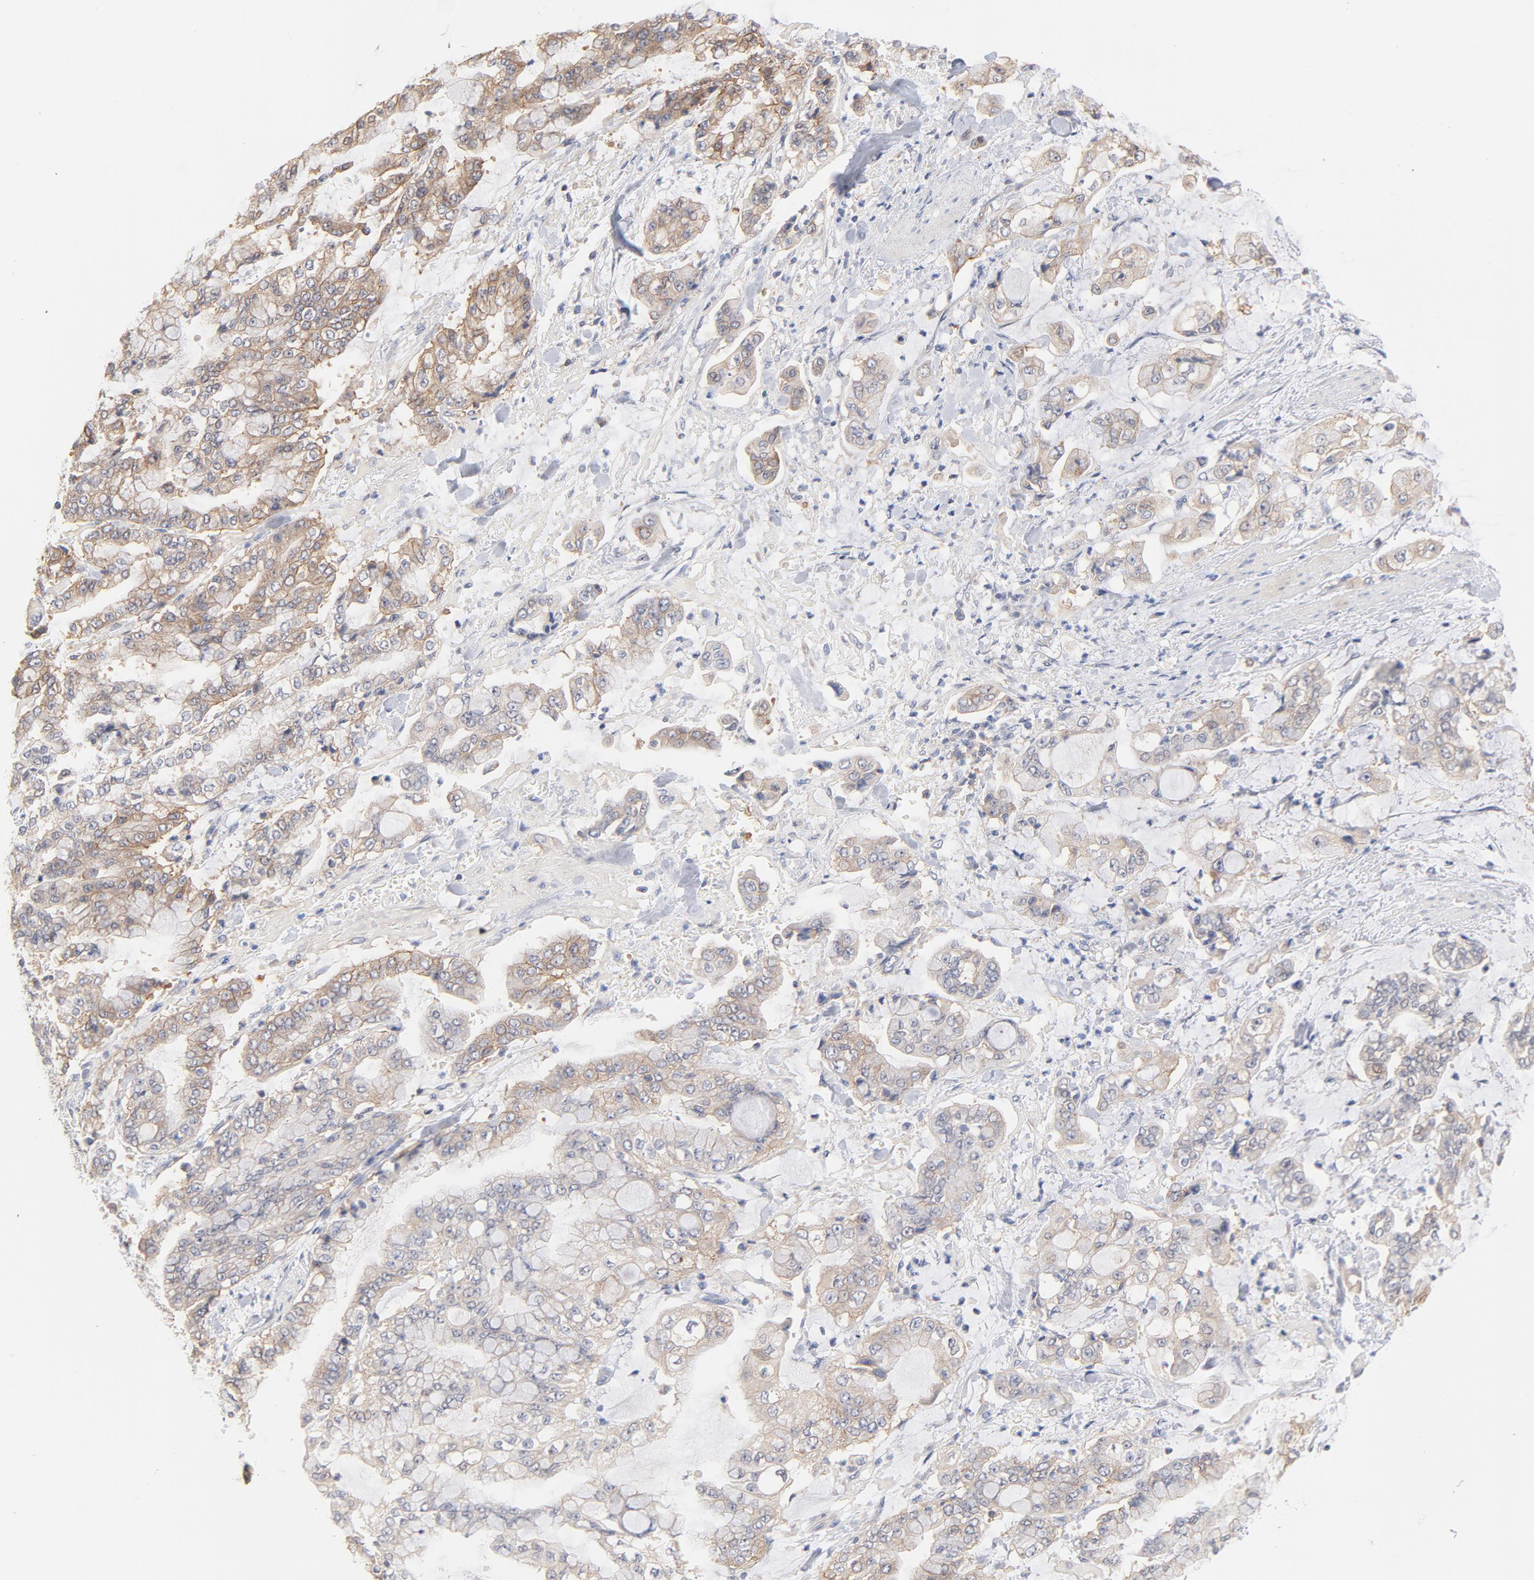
{"staining": {"intensity": "weak", "quantity": ">75%", "location": "cytoplasmic/membranous"}, "tissue": "stomach cancer", "cell_type": "Tumor cells", "image_type": "cancer", "snomed": [{"axis": "morphology", "description": "Normal tissue, NOS"}, {"axis": "morphology", "description": "Adenocarcinoma, NOS"}, {"axis": "topography", "description": "Stomach, upper"}, {"axis": "topography", "description": "Stomach"}], "caption": "Human stomach adenocarcinoma stained for a protein (brown) exhibits weak cytoplasmic/membranous positive staining in about >75% of tumor cells.", "gene": "SETD3", "patient": {"sex": "male", "age": 76}}